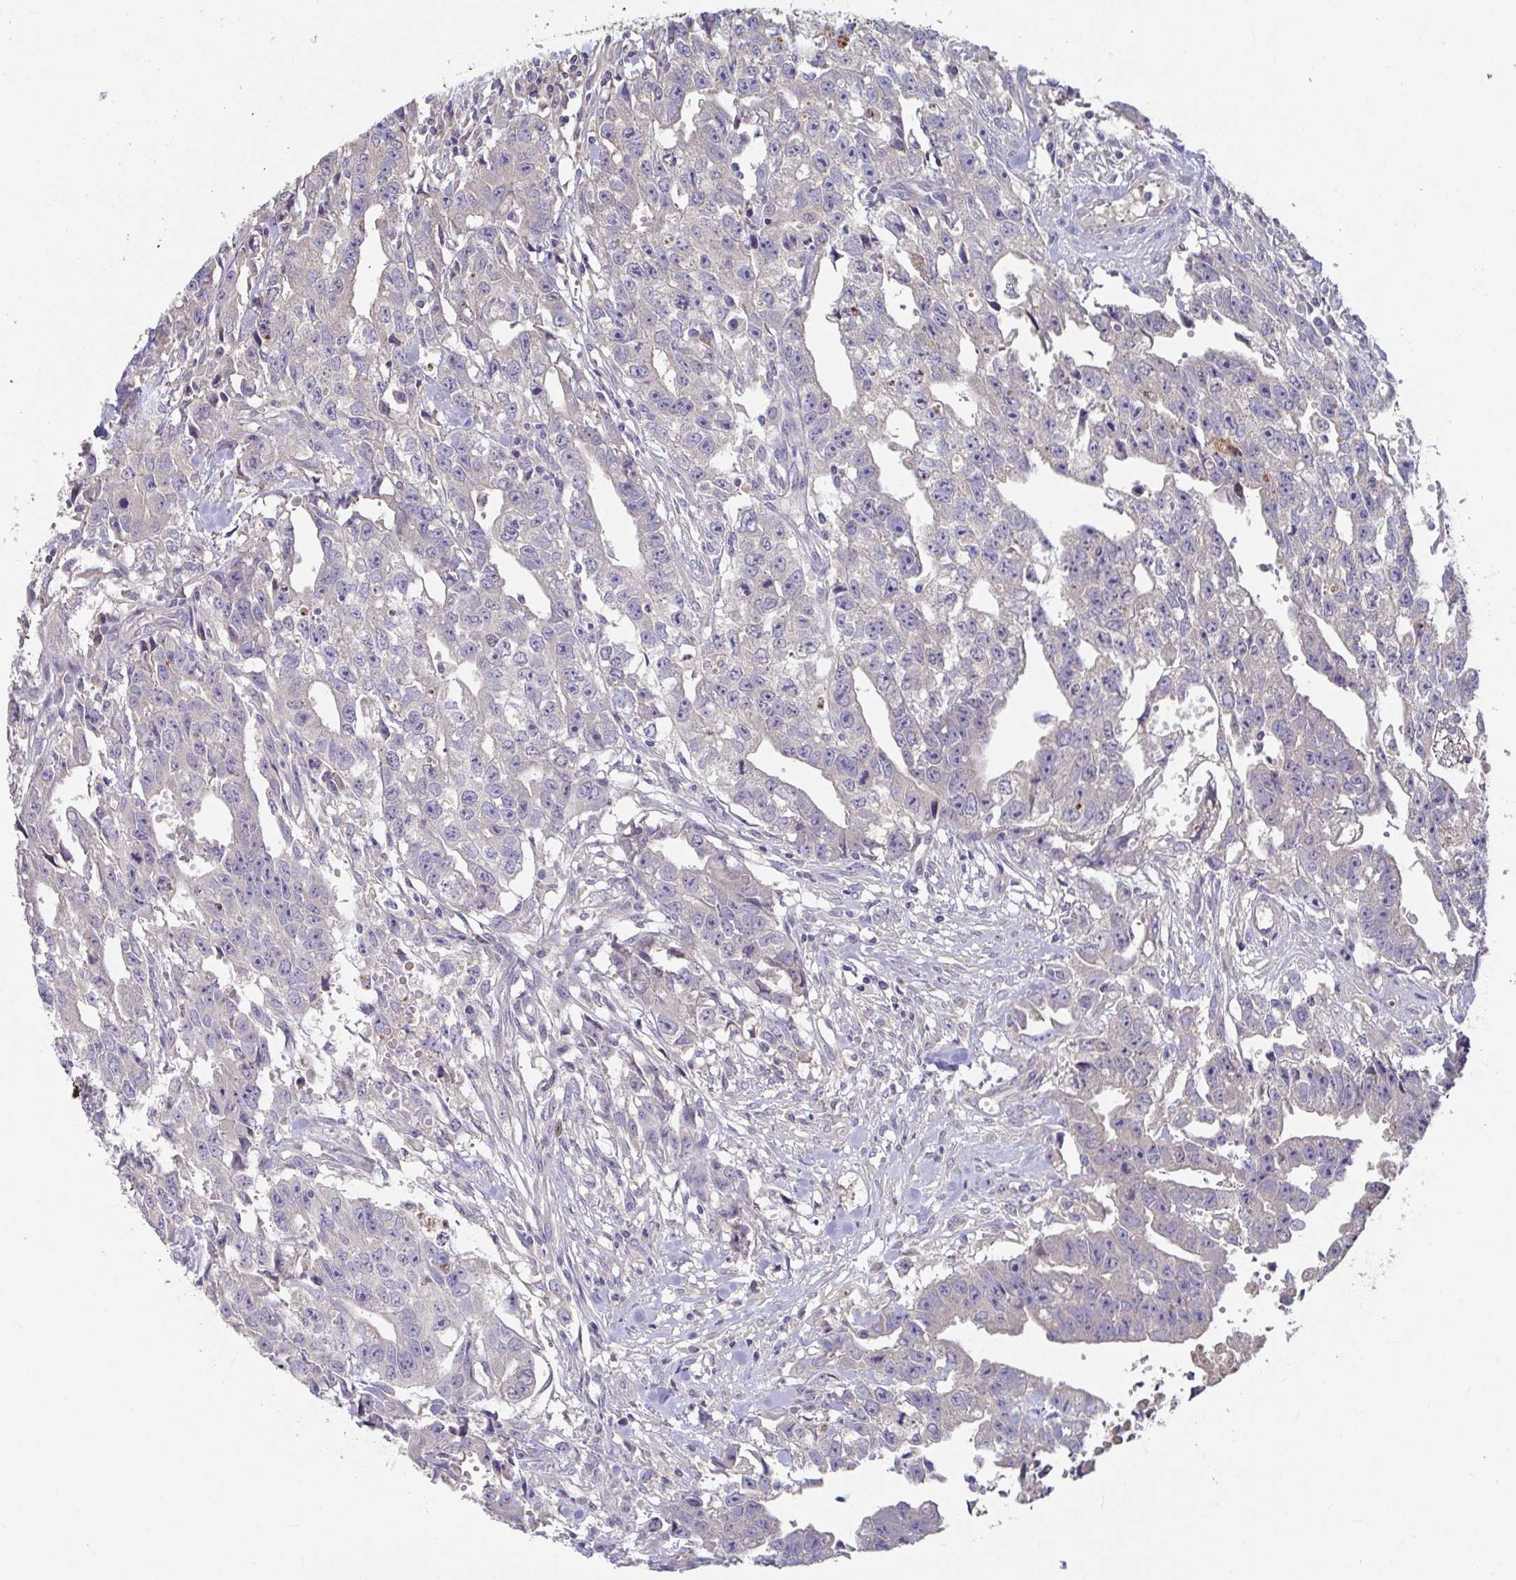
{"staining": {"intensity": "negative", "quantity": "none", "location": "none"}, "tissue": "testis cancer", "cell_type": "Tumor cells", "image_type": "cancer", "snomed": [{"axis": "morphology", "description": "Carcinoma, Embryonal, NOS"}, {"axis": "morphology", "description": "Teratoma, malignant, NOS"}, {"axis": "topography", "description": "Testis"}], "caption": "IHC micrograph of testis embryonal carcinoma stained for a protein (brown), which displays no expression in tumor cells.", "gene": "ANO5", "patient": {"sex": "male", "age": 24}}